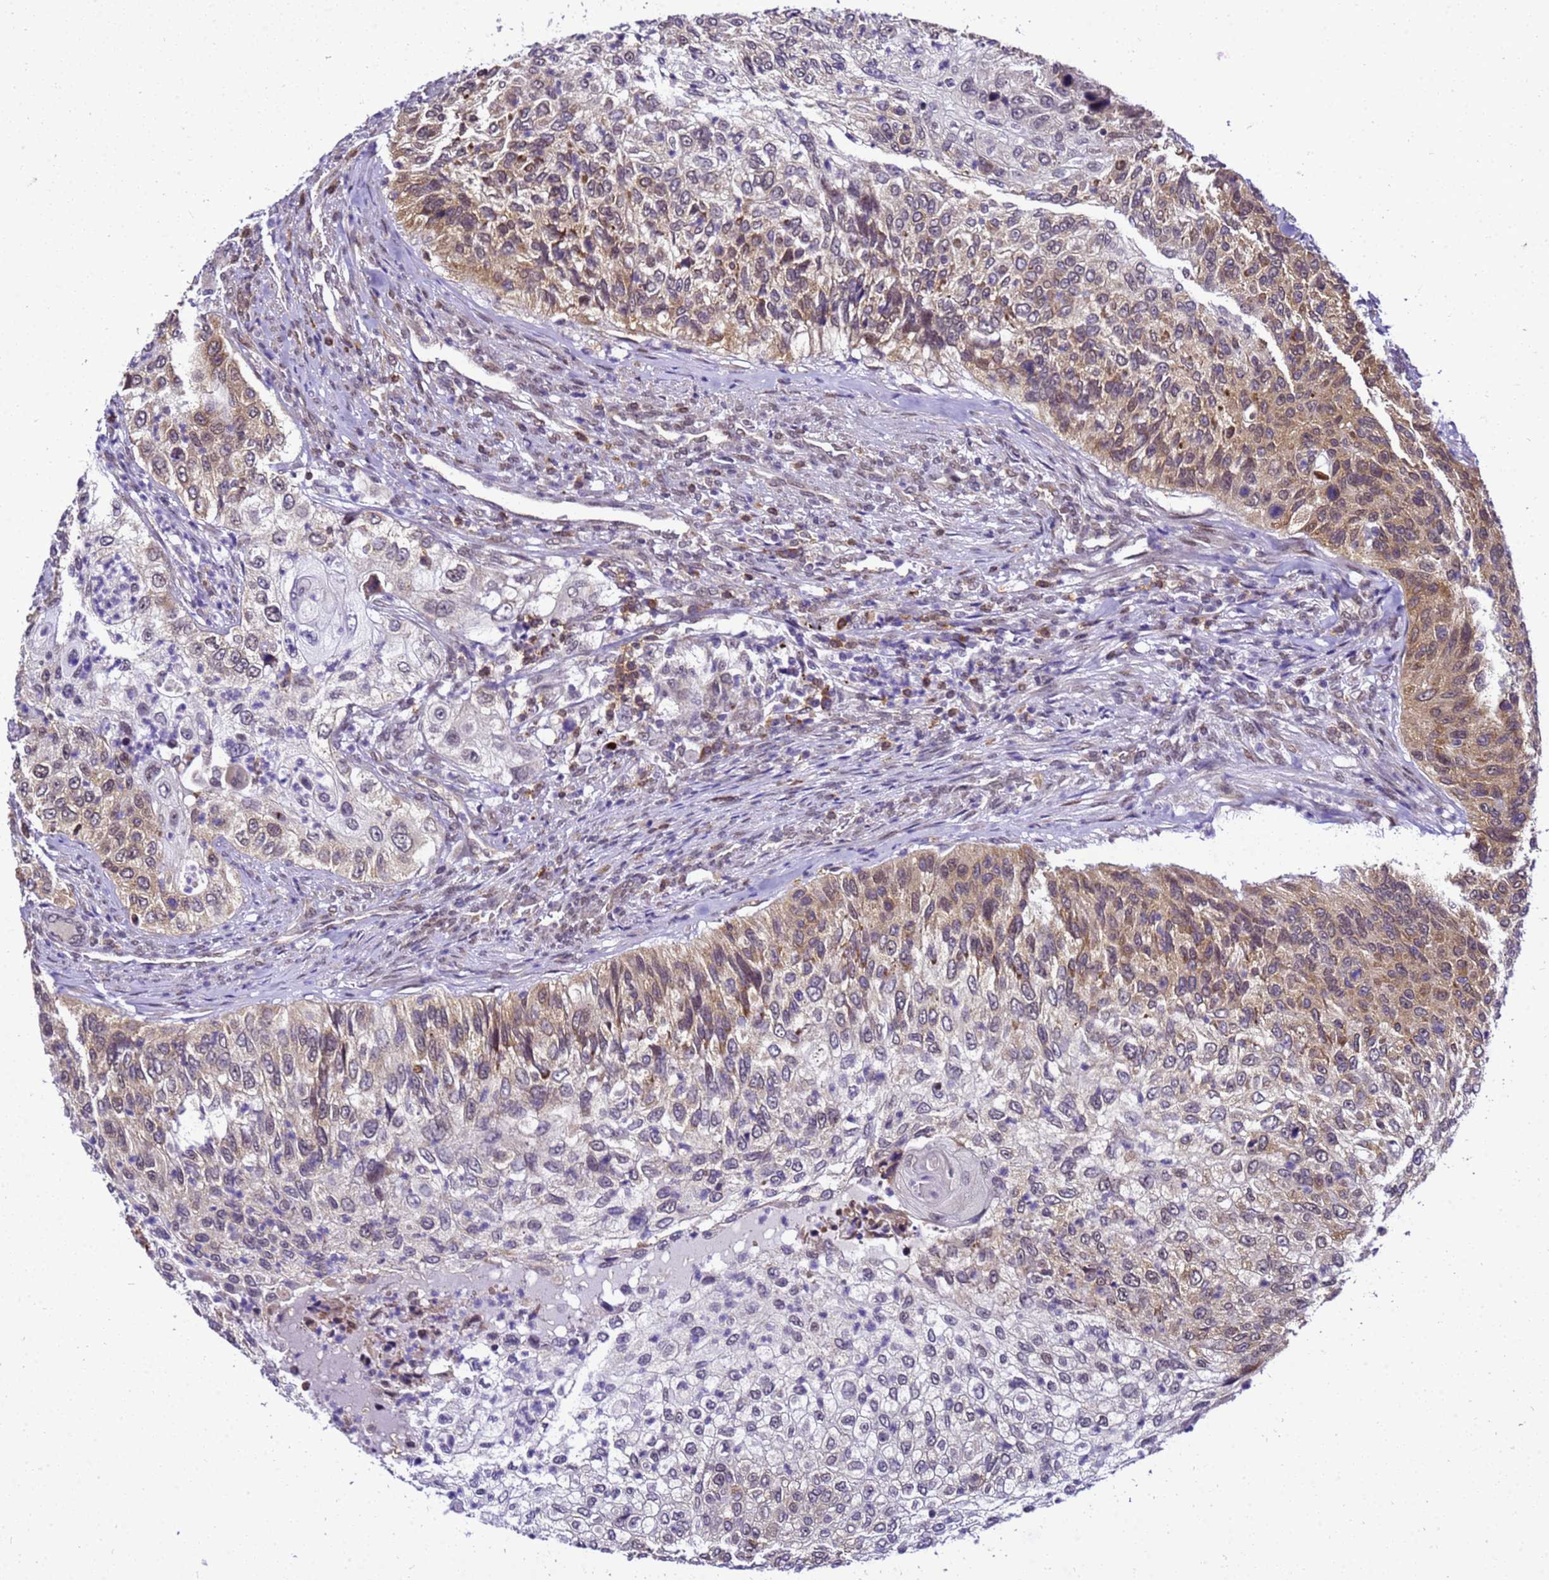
{"staining": {"intensity": "moderate", "quantity": "25%-75%", "location": "cytoplasmic/membranous"}, "tissue": "urothelial cancer", "cell_type": "Tumor cells", "image_type": "cancer", "snomed": [{"axis": "morphology", "description": "Urothelial carcinoma, High grade"}, {"axis": "topography", "description": "Urinary bladder"}], "caption": "High-grade urothelial carcinoma stained for a protein (brown) demonstrates moderate cytoplasmic/membranous positive staining in about 25%-75% of tumor cells.", "gene": "SMN1", "patient": {"sex": "female", "age": 60}}